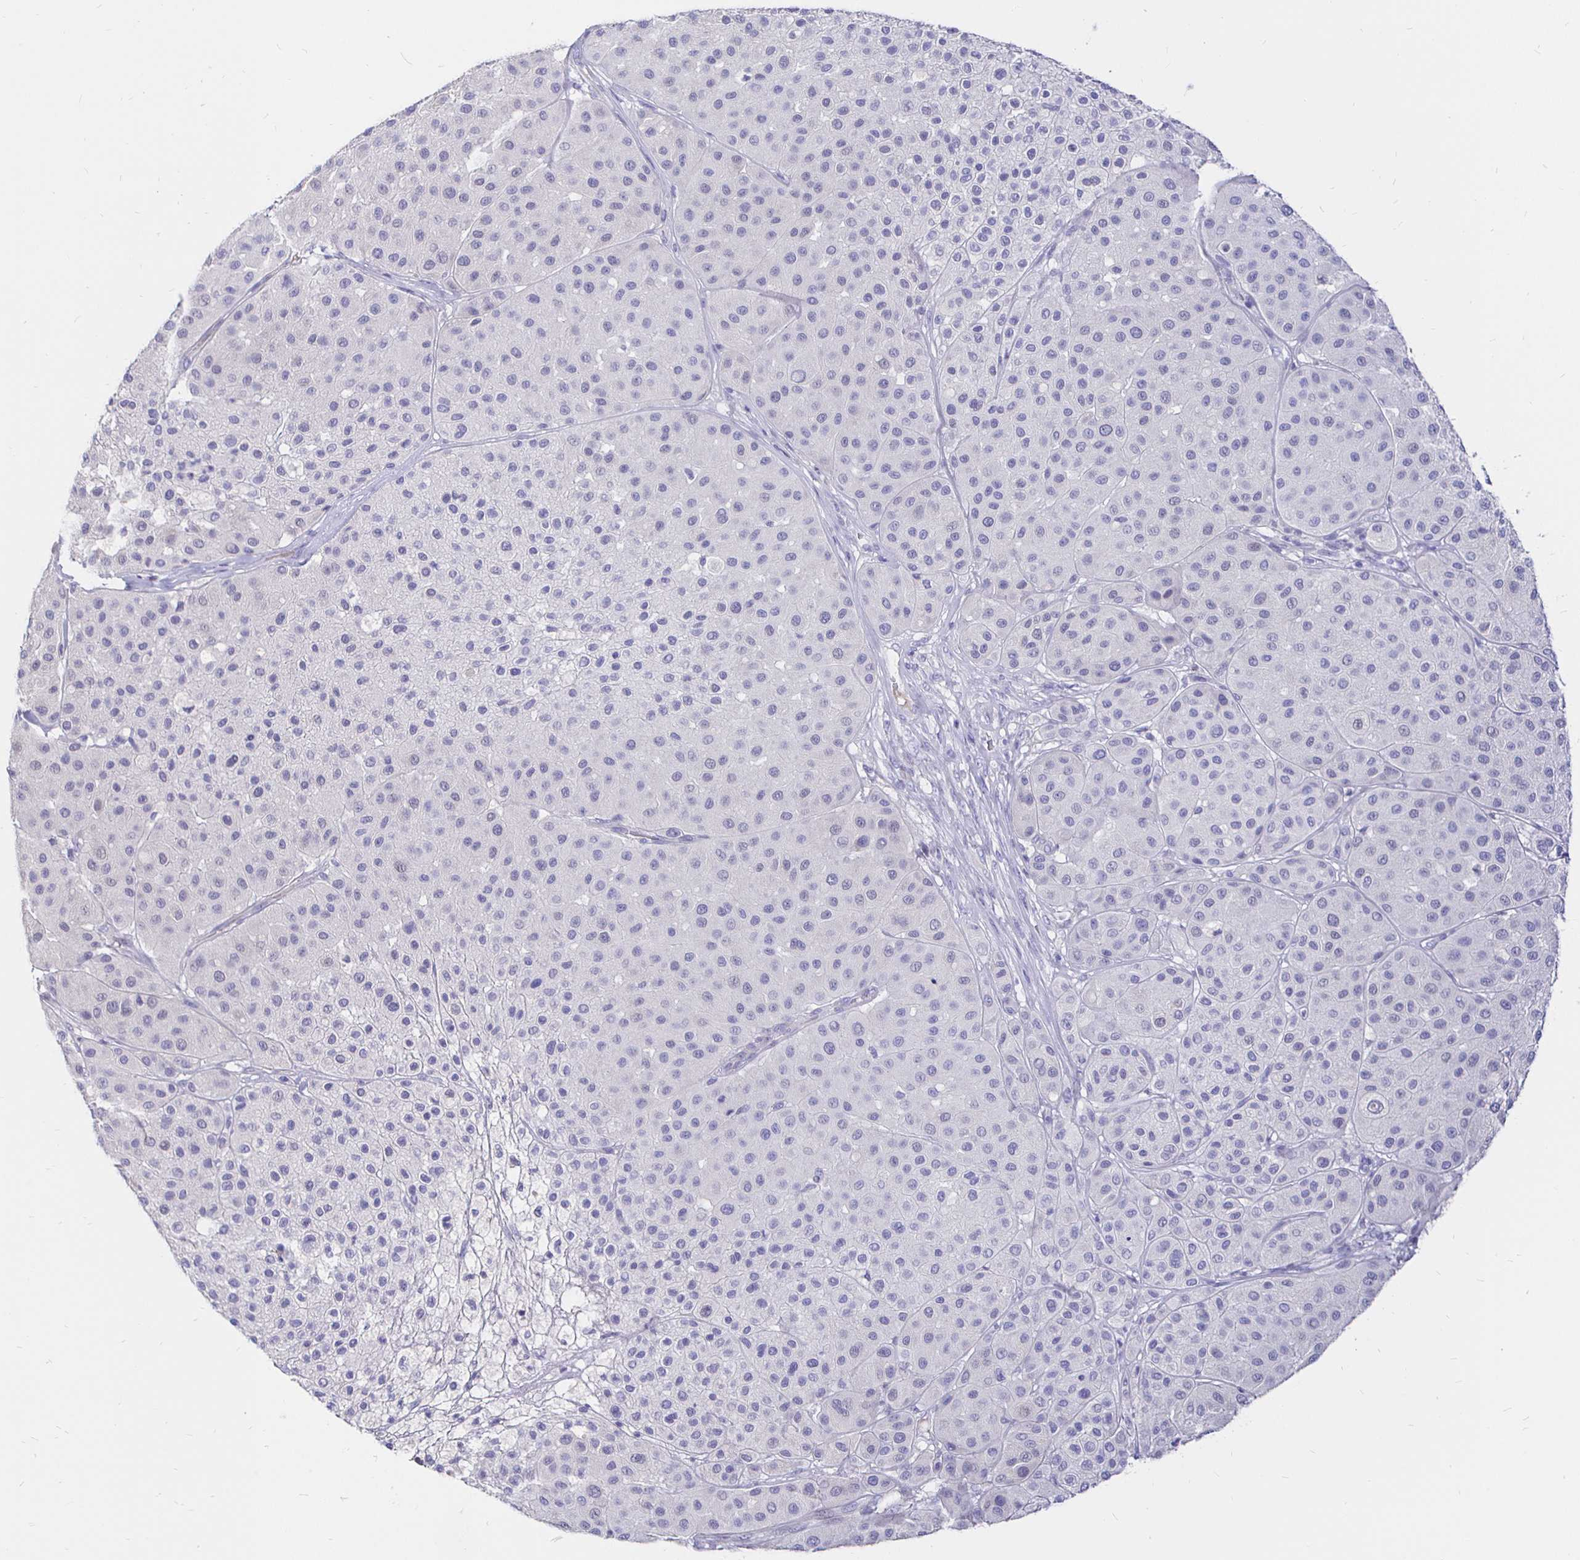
{"staining": {"intensity": "negative", "quantity": "none", "location": "none"}, "tissue": "melanoma", "cell_type": "Tumor cells", "image_type": "cancer", "snomed": [{"axis": "morphology", "description": "Malignant melanoma, Metastatic site"}, {"axis": "topography", "description": "Smooth muscle"}], "caption": "A high-resolution photomicrograph shows immunohistochemistry staining of malignant melanoma (metastatic site), which displays no significant positivity in tumor cells.", "gene": "NECAB1", "patient": {"sex": "male", "age": 41}}